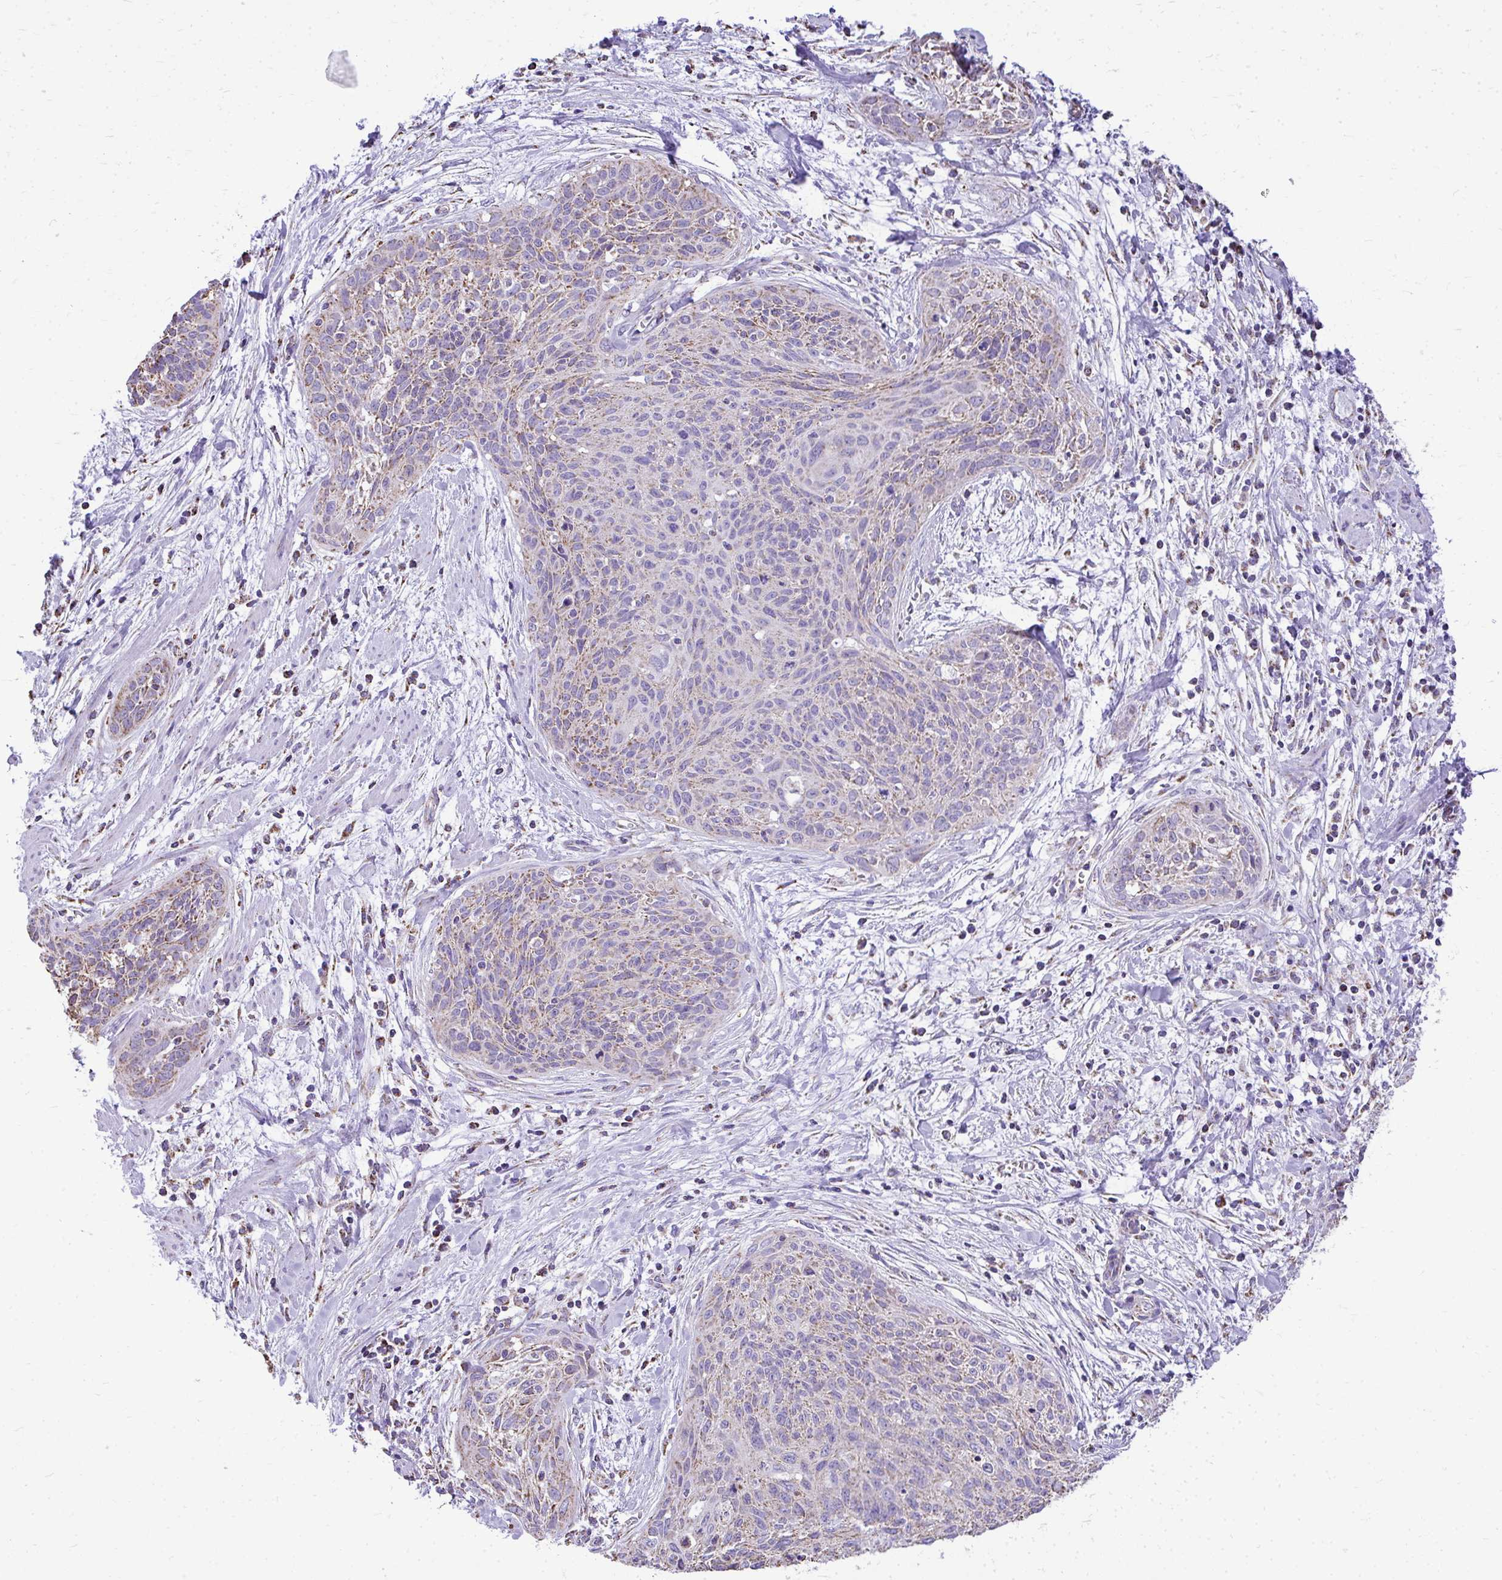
{"staining": {"intensity": "weak", "quantity": "25%-75%", "location": "cytoplasmic/membranous"}, "tissue": "cervical cancer", "cell_type": "Tumor cells", "image_type": "cancer", "snomed": [{"axis": "morphology", "description": "Squamous cell carcinoma, NOS"}, {"axis": "topography", "description": "Cervix"}], "caption": "Immunohistochemical staining of human cervical cancer (squamous cell carcinoma) displays low levels of weak cytoplasmic/membranous protein staining in about 25%-75% of tumor cells.", "gene": "MPZL2", "patient": {"sex": "female", "age": 55}}